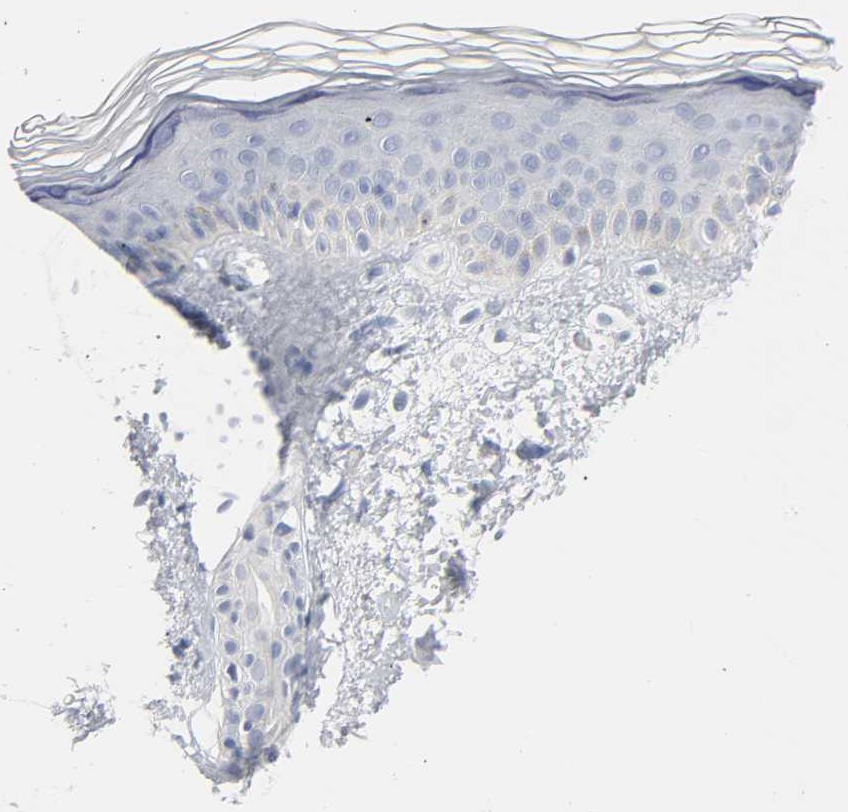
{"staining": {"intensity": "negative", "quantity": "none", "location": "none"}, "tissue": "skin", "cell_type": "Fibroblasts", "image_type": "normal", "snomed": [{"axis": "morphology", "description": "Normal tissue, NOS"}, {"axis": "topography", "description": "Skin"}], "caption": "Immunohistochemistry image of unremarkable skin stained for a protein (brown), which shows no expression in fibroblasts. (DAB (3,3'-diaminobenzidine) IHC visualized using brightfield microscopy, high magnification).", "gene": "ACP3", "patient": {"sex": "female", "age": 19}}